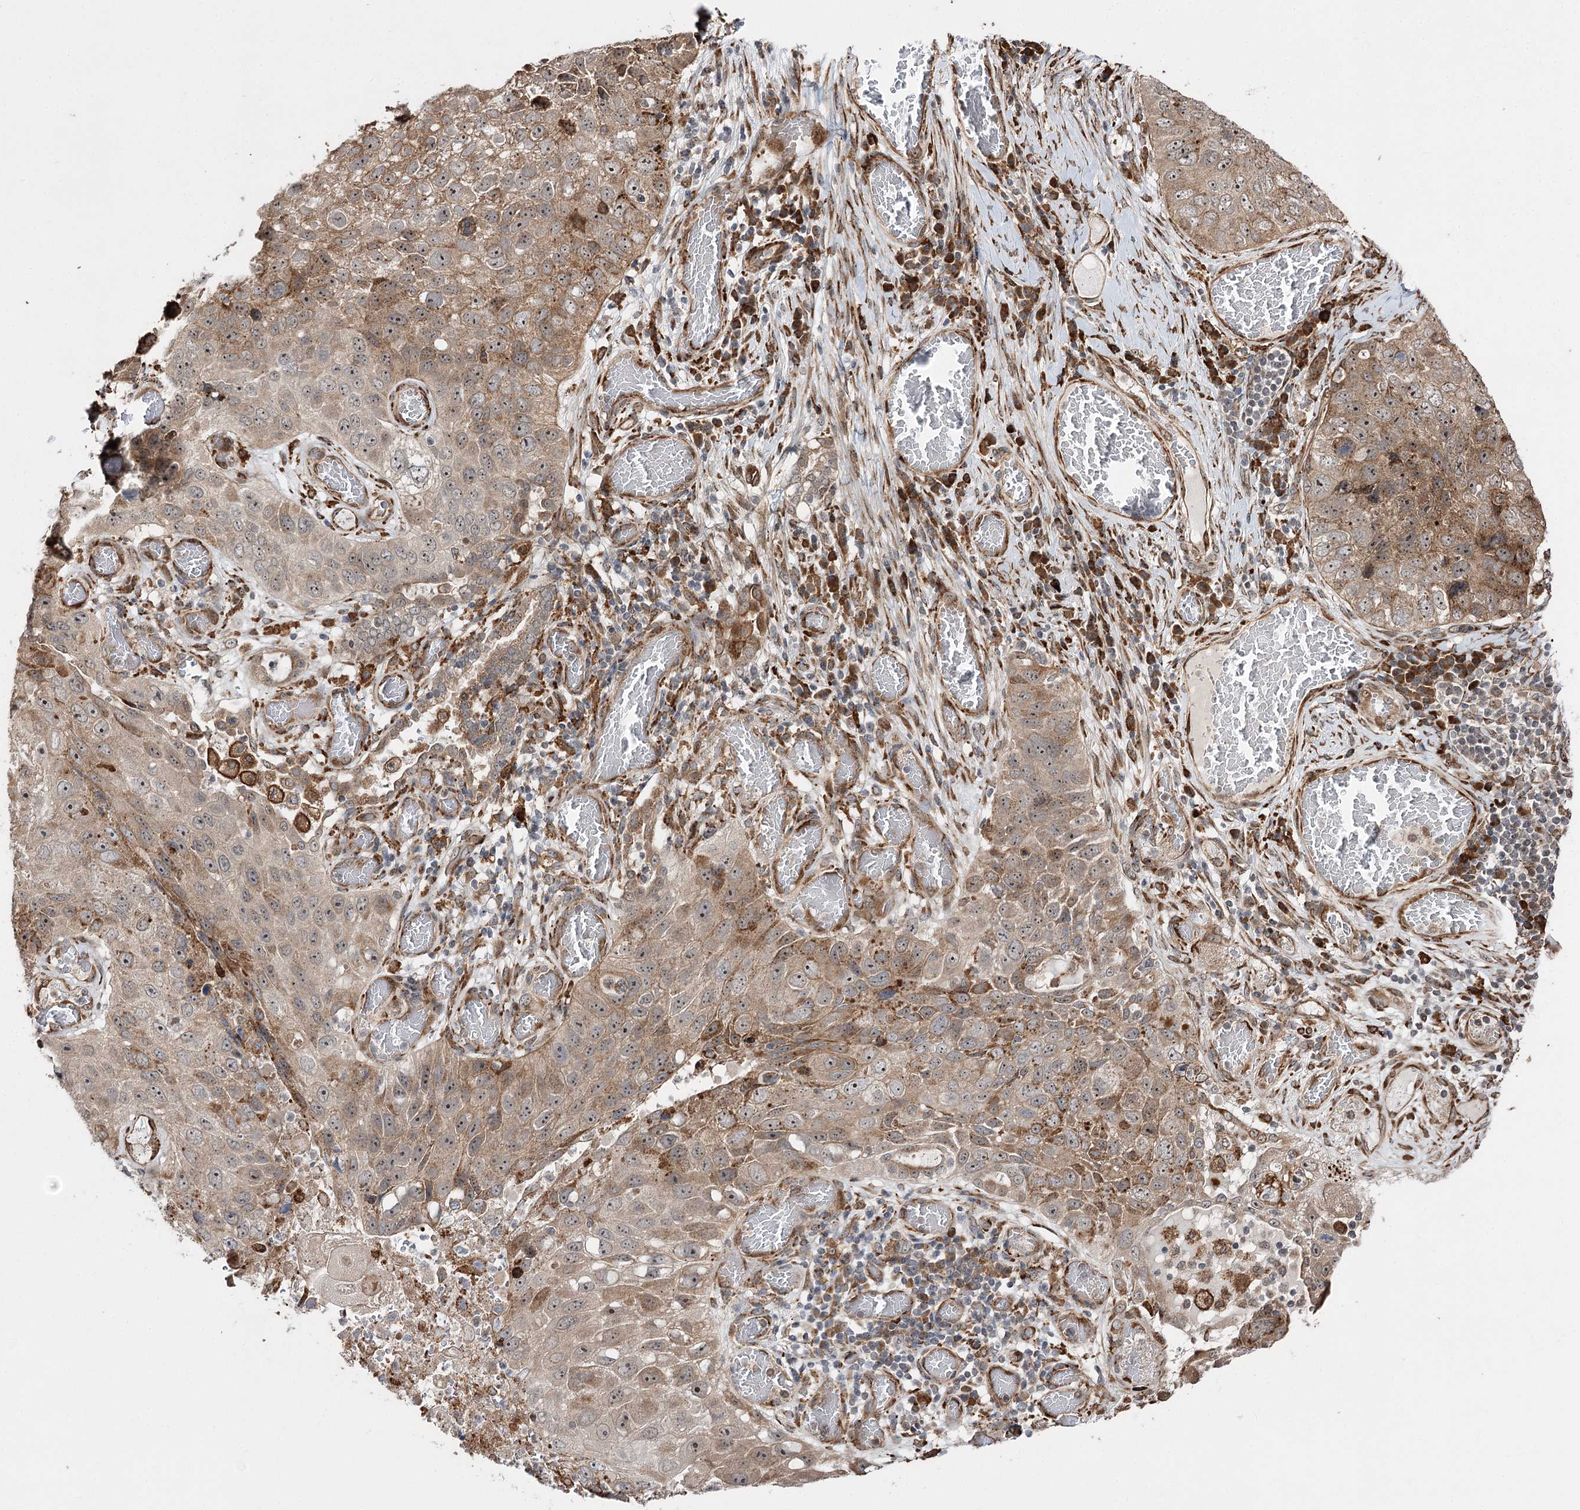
{"staining": {"intensity": "weak", "quantity": ">75%", "location": "cytoplasmic/membranous,nuclear"}, "tissue": "lung cancer", "cell_type": "Tumor cells", "image_type": "cancer", "snomed": [{"axis": "morphology", "description": "Squamous cell carcinoma, NOS"}, {"axis": "topography", "description": "Lung"}], "caption": "A micrograph of squamous cell carcinoma (lung) stained for a protein displays weak cytoplasmic/membranous and nuclear brown staining in tumor cells.", "gene": "FANCL", "patient": {"sex": "male", "age": 61}}